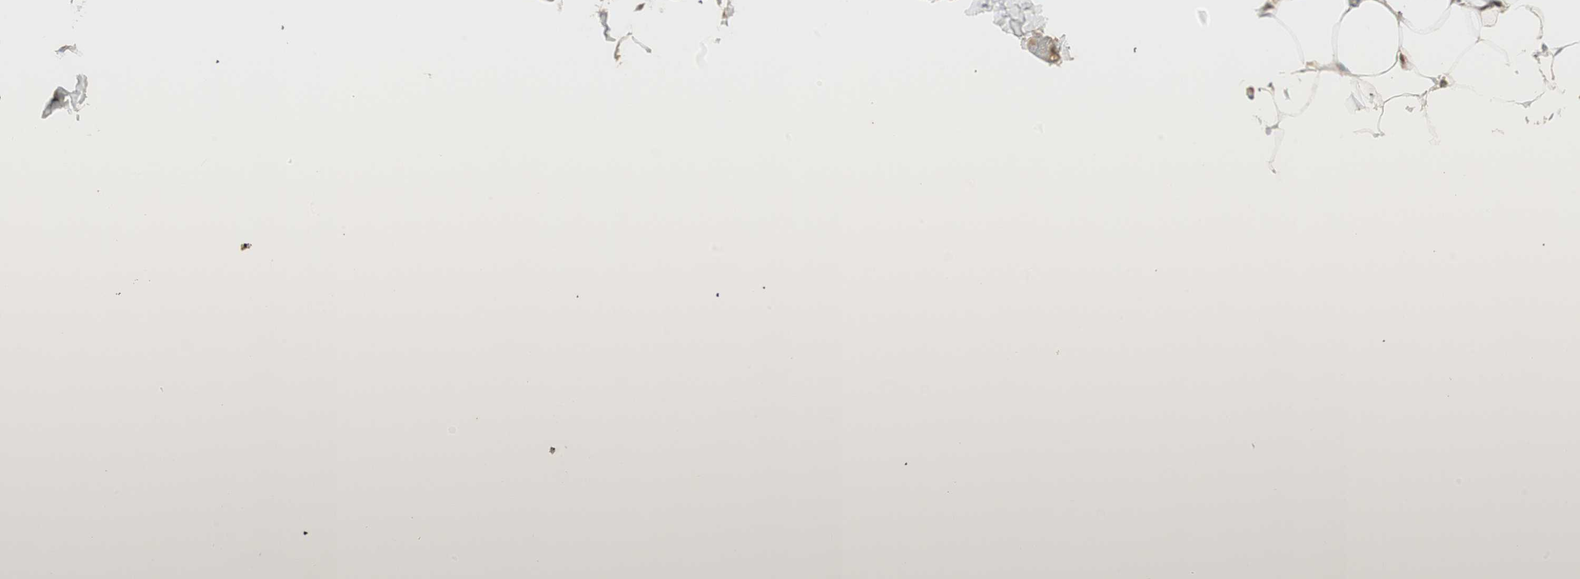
{"staining": {"intensity": "moderate", "quantity": ">75%", "location": "cytoplasmic/membranous"}, "tissue": "adipose tissue", "cell_type": "Adipocytes", "image_type": "normal", "snomed": [{"axis": "morphology", "description": "Normal tissue, NOS"}, {"axis": "topography", "description": "Breast"}, {"axis": "topography", "description": "Adipose tissue"}], "caption": "Immunohistochemical staining of benign human adipose tissue demonstrates medium levels of moderate cytoplasmic/membranous expression in approximately >75% of adipocytes. (Brightfield microscopy of DAB IHC at high magnification).", "gene": "RUNX2", "patient": {"sex": "female", "age": 25}}